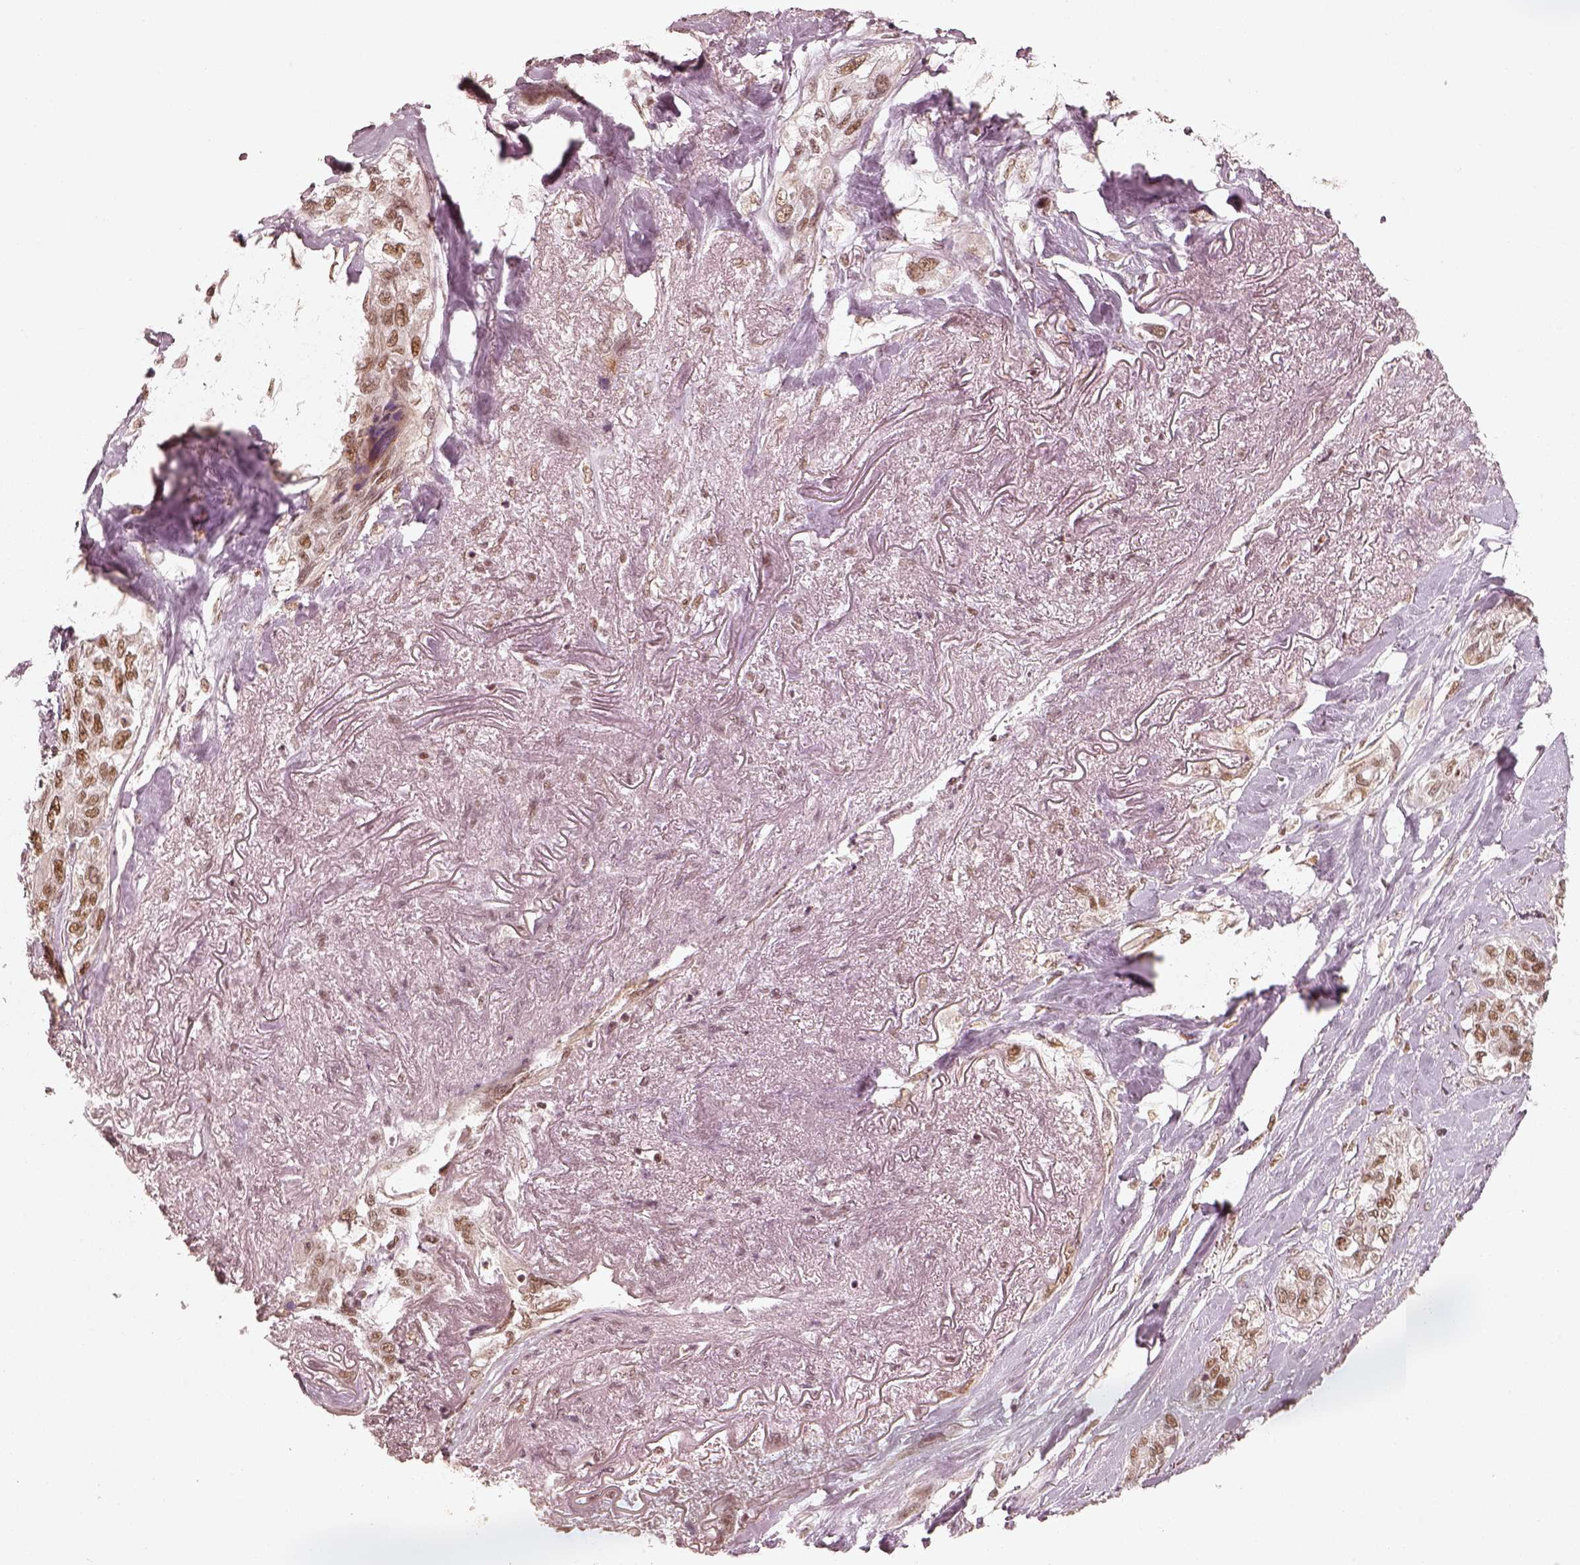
{"staining": {"intensity": "moderate", "quantity": "25%-75%", "location": "nuclear"}, "tissue": "lung cancer", "cell_type": "Tumor cells", "image_type": "cancer", "snomed": [{"axis": "morphology", "description": "Squamous cell carcinoma, NOS"}, {"axis": "topography", "description": "Lung"}], "caption": "Brown immunohistochemical staining in lung squamous cell carcinoma displays moderate nuclear expression in about 25%-75% of tumor cells.", "gene": "GMEB2", "patient": {"sex": "female", "age": 70}}